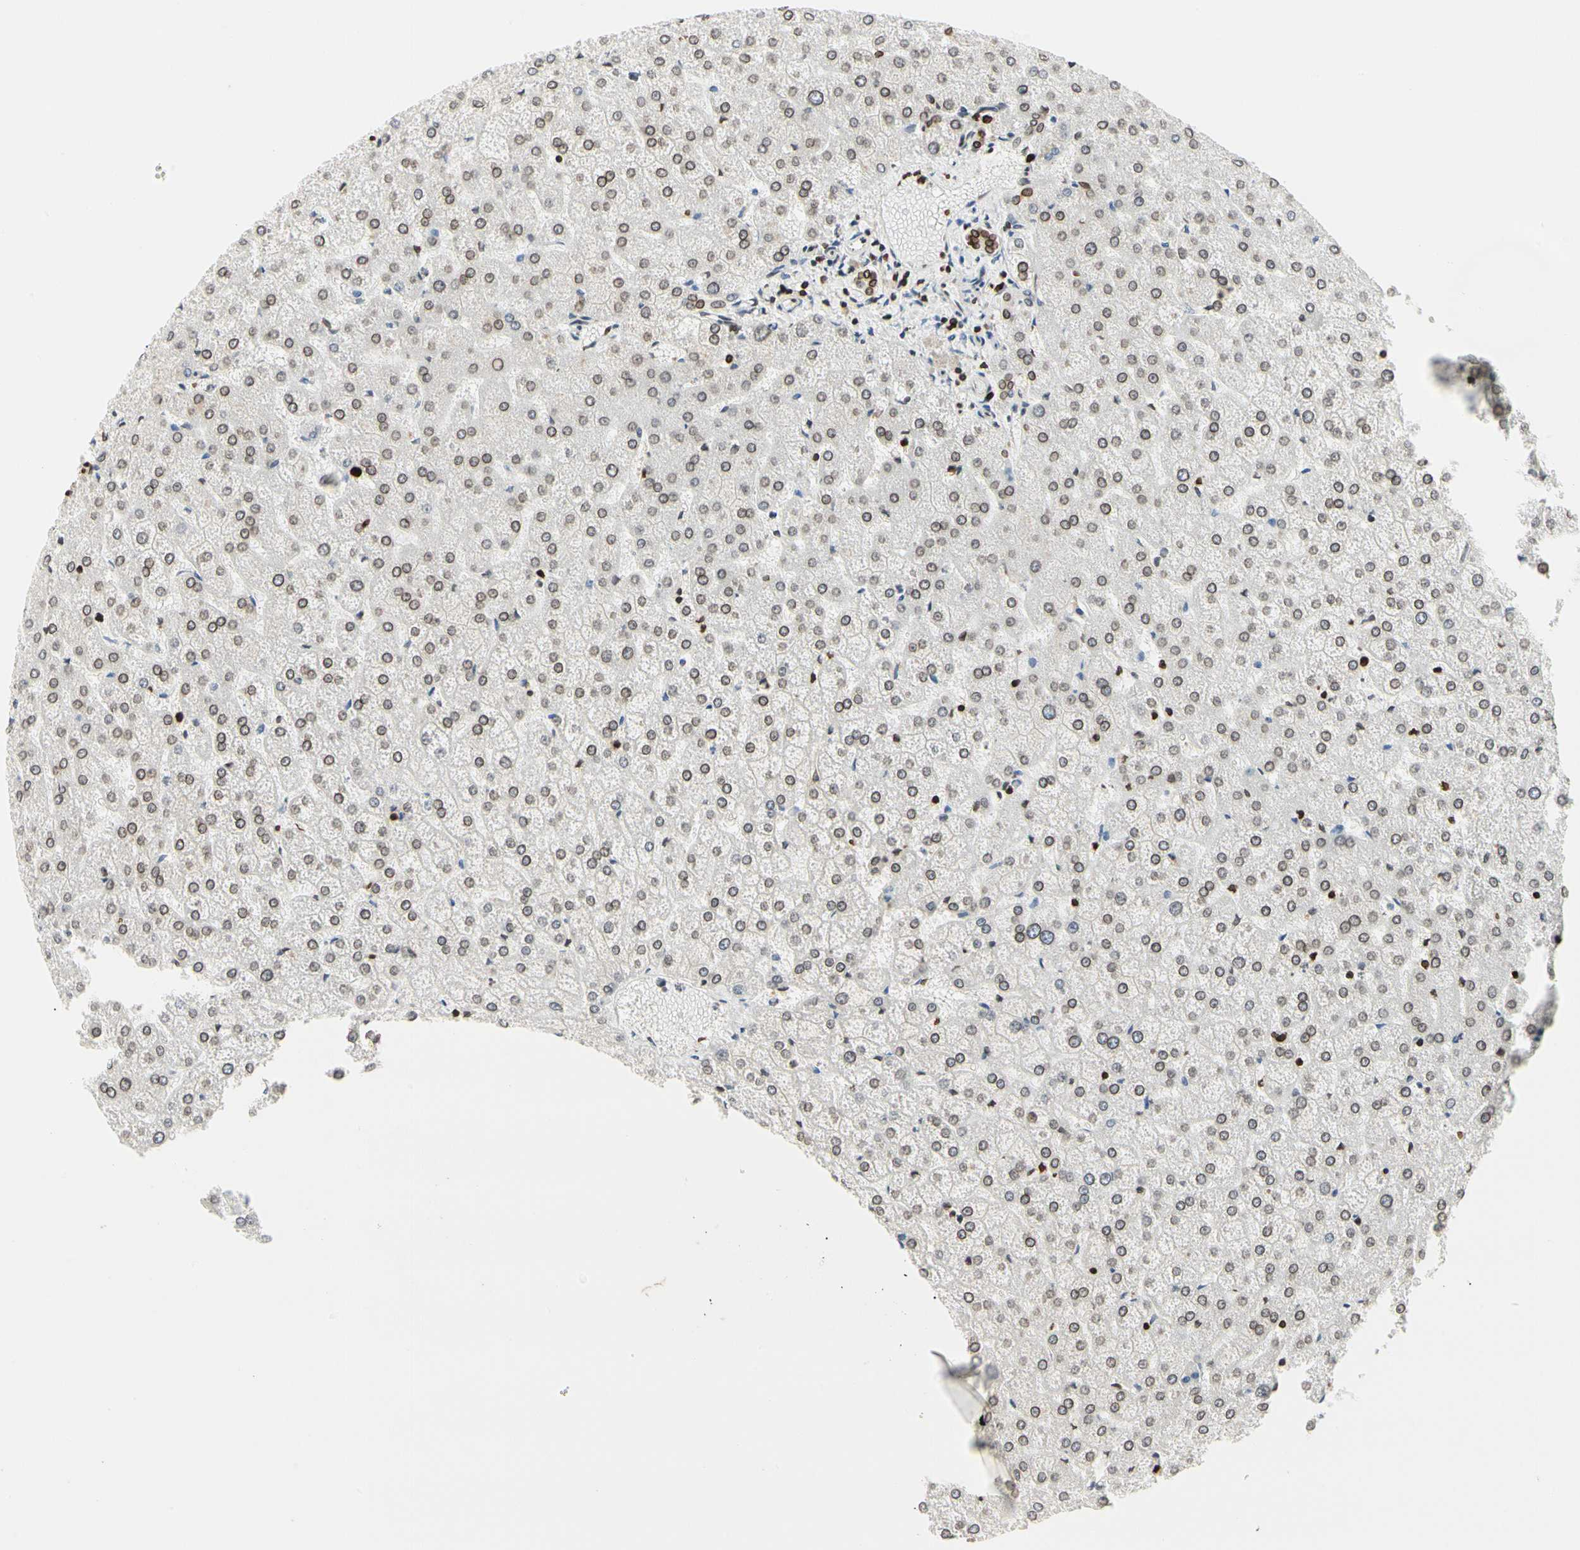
{"staining": {"intensity": "moderate", "quantity": ">75%", "location": "cytoplasmic/membranous,nuclear"}, "tissue": "liver", "cell_type": "Cholangiocytes", "image_type": "normal", "snomed": [{"axis": "morphology", "description": "Normal tissue, NOS"}, {"axis": "topography", "description": "Liver"}], "caption": "This image displays benign liver stained with immunohistochemistry (IHC) to label a protein in brown. The cytoplasmic/membranous,nuclear of cholangiocytes show moderate positivity for the protein. Nuclei are counter-stained blue.", "gene": "TMPO", "patient": {"sex": "female", "age": 32}}